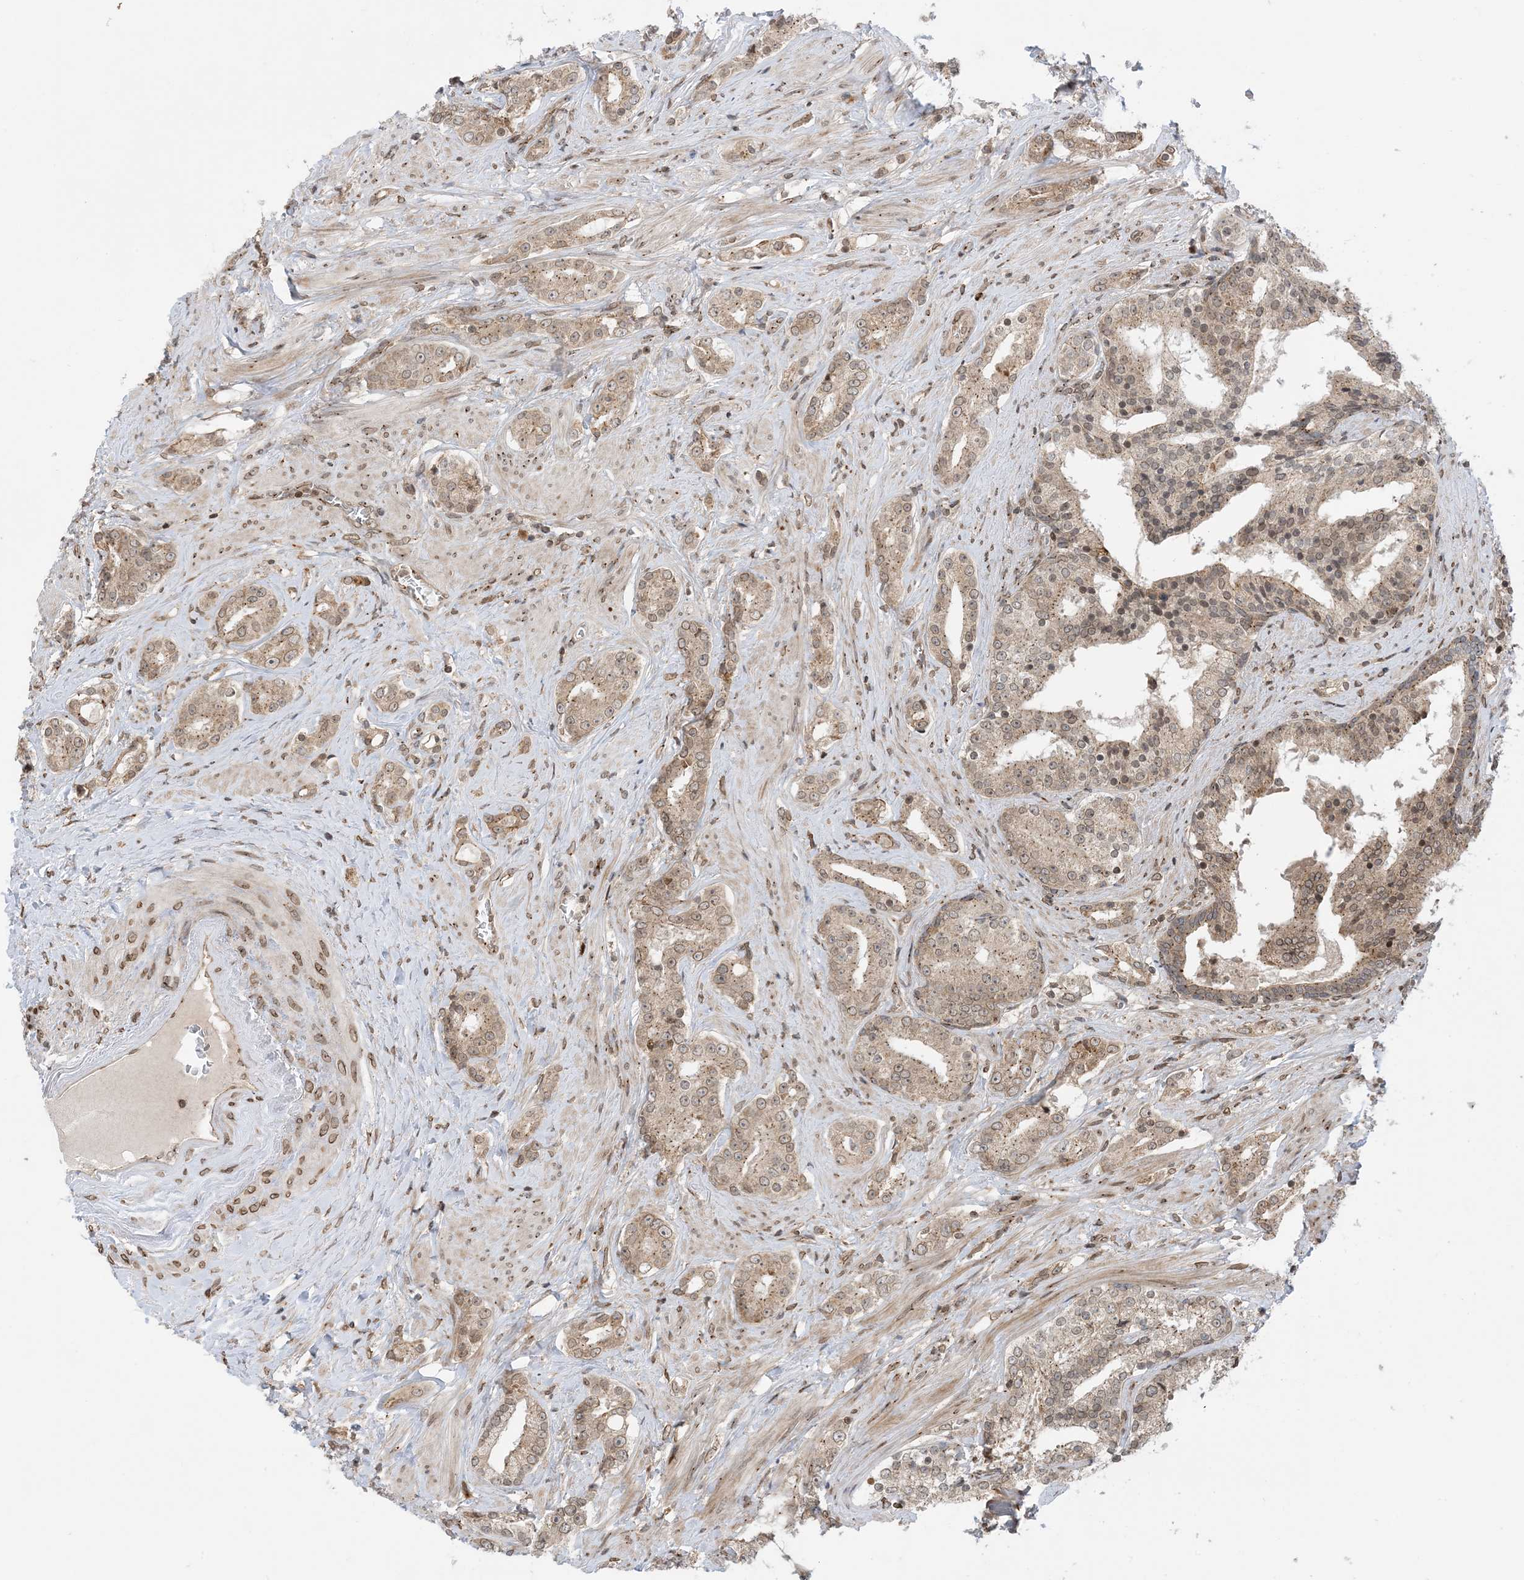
{"staining": {"intensity": "weak", "quantity": ">75%", "location": "cytoplasmic/membranous,nuclear"}, "tissue": "prostate cancer", "cell_type": "Tumor cells", "image_type": "cancer", "snomed": [{"axis": "morphology", "description": "Adenocarcinoma, High grade"}, {"axis": "topography", "description": "Prostate"}], "caption": "Immunohistochemistry (DAB (3,3'-diaminobenzidine)) staining of prostate cancer (adenocarcinoma (high-grade)) exhibits weak cytoplasmic/membranous and nuclear protein positivity in about >75% of tumor cells.", "gene": "CASP4", "patient": {"sex": "male", "age": 58}}